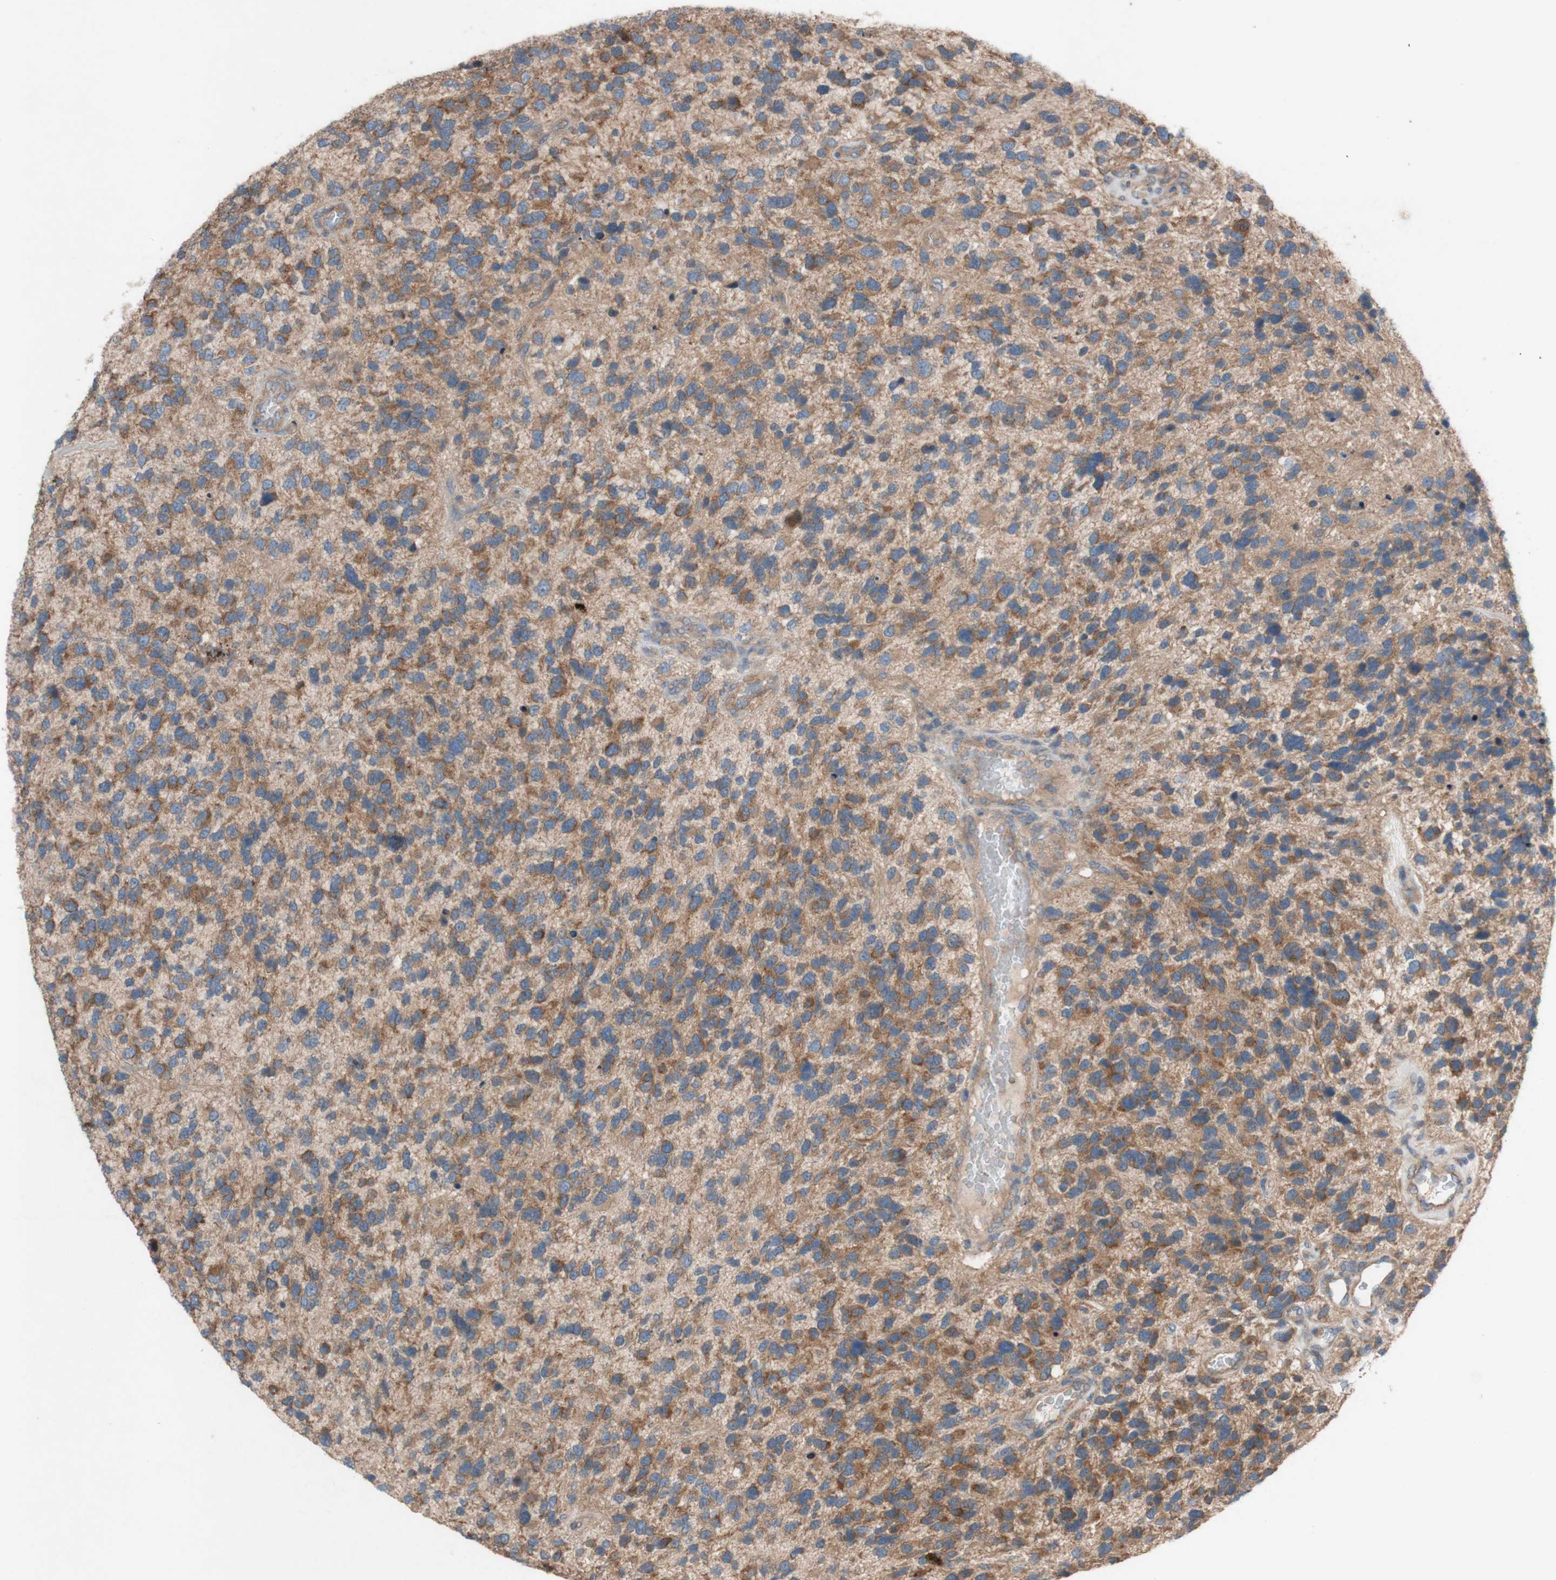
{"staining": {"intensity": "moderate", "quantity": ">75%", "location": "cytoplasmic/membranous"}, "tissue": "glioma", "cell_type": "Tumor cells", "image_type": "cancer", "snomed": [{"axis": "morphology", "description": "Glioma, malignant, High grade"}, {"axis": "topography", "description": "Brain"}], "caption": "About >75% of tumor cells in glioma exhibit moderate cytoplasmic/membranous protein positivity as visualized by brown immunohistochemical staining.", "gene": "TST", "patient": {"sex": "female", "age": 58}}